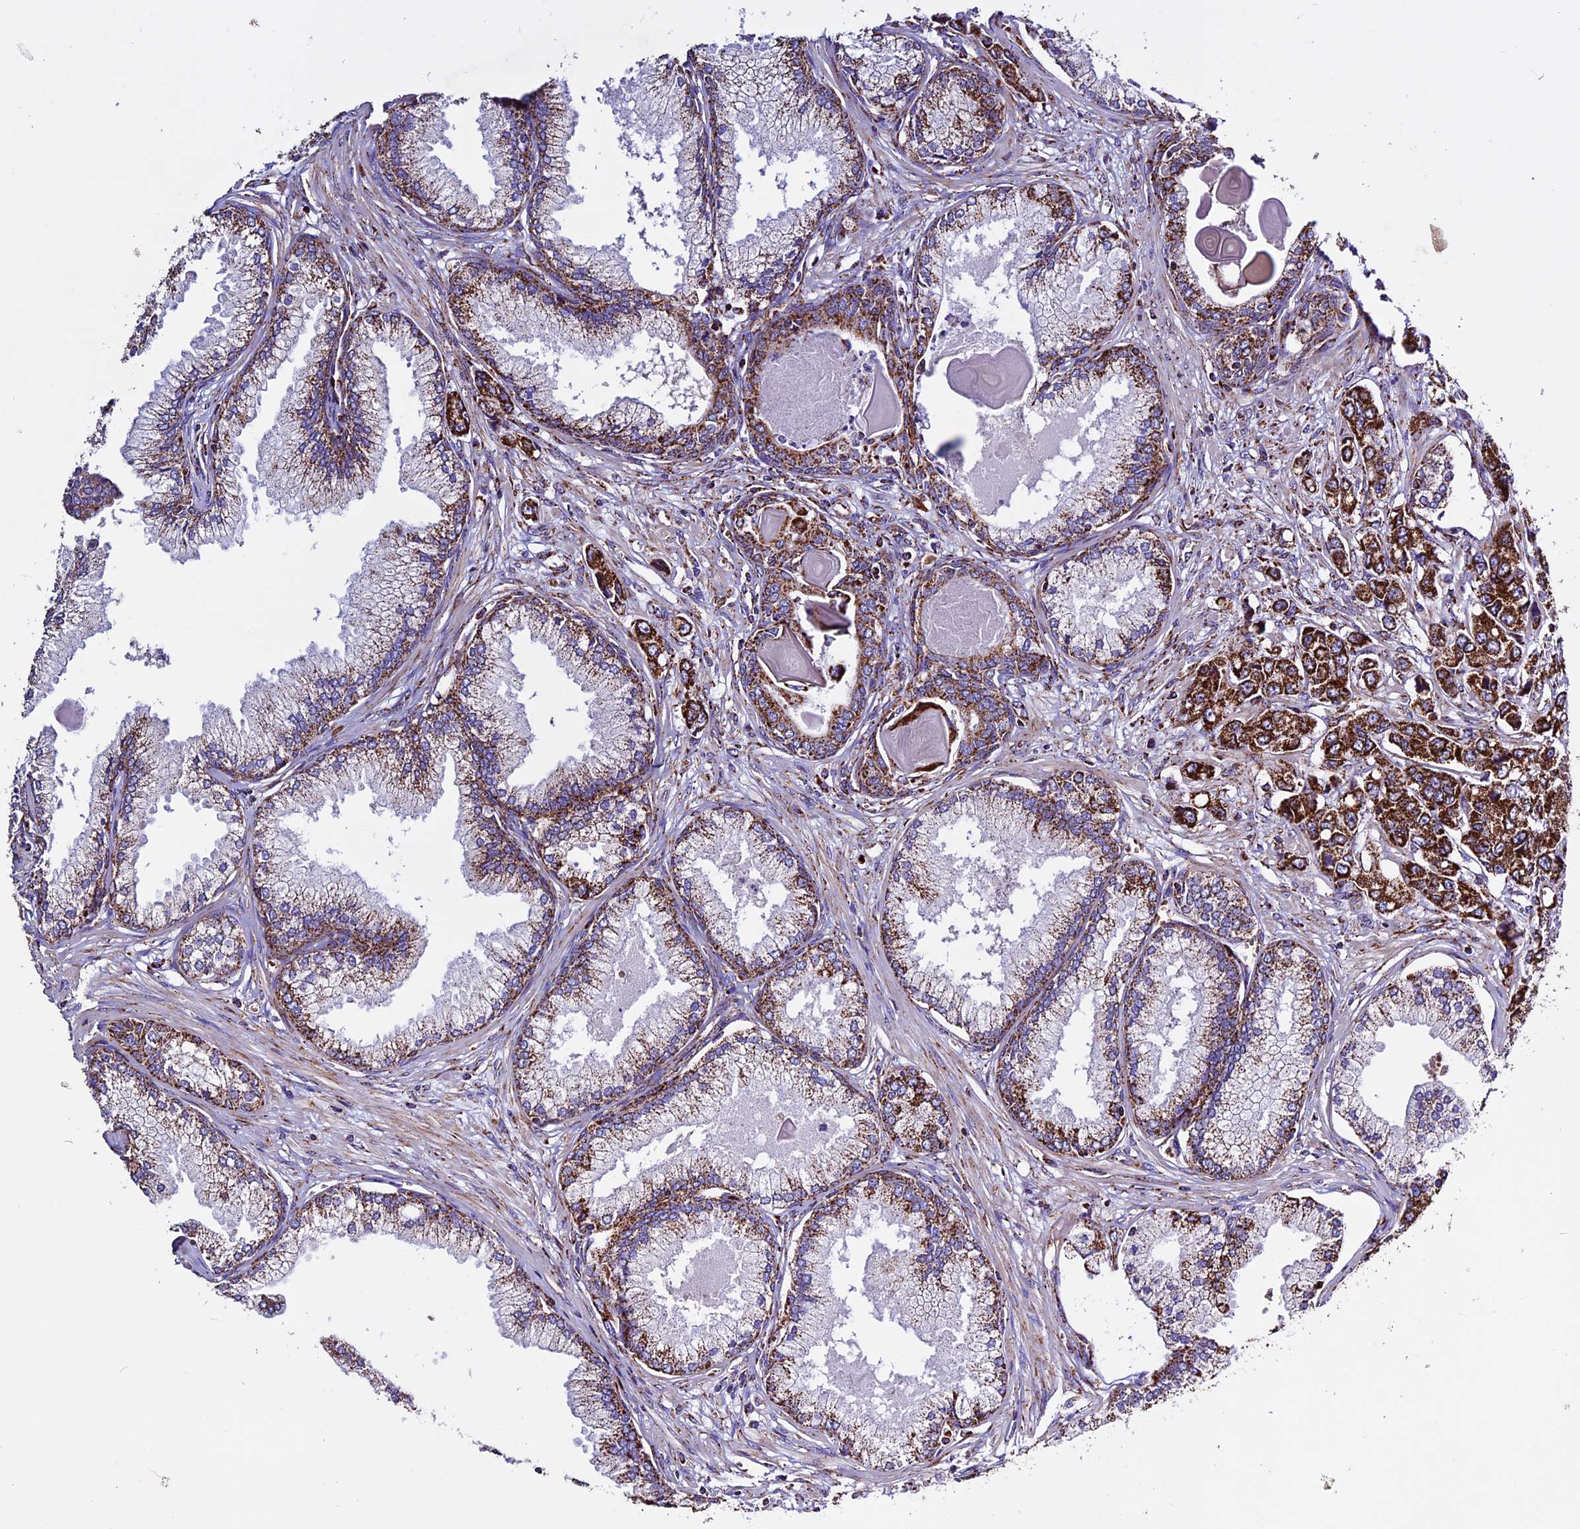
{"staining": {"intensity": "strong", "quantity": ">75%", "location": "cytoplasmic/membranous"}, "tissue": "prostate cancer", "cell_type": "Tumor cells", "image_type": "cancer", "snomed": [{"axis": "morphology", "description": "Adenocarcinoma, High grade"}, {"axis": "topography", "description": "Prostate"}], "caption": "Tumor cells demonstrate strong cytoplasmic/membranous expression in approximately >75% of cells in high-grade adenocarcinoma (prostate). (brown staining indicates protein expression, while blue staining denotes nuclei).", "gene": "CX3CL1", "patient": {"sex": "male", "age": 74}}